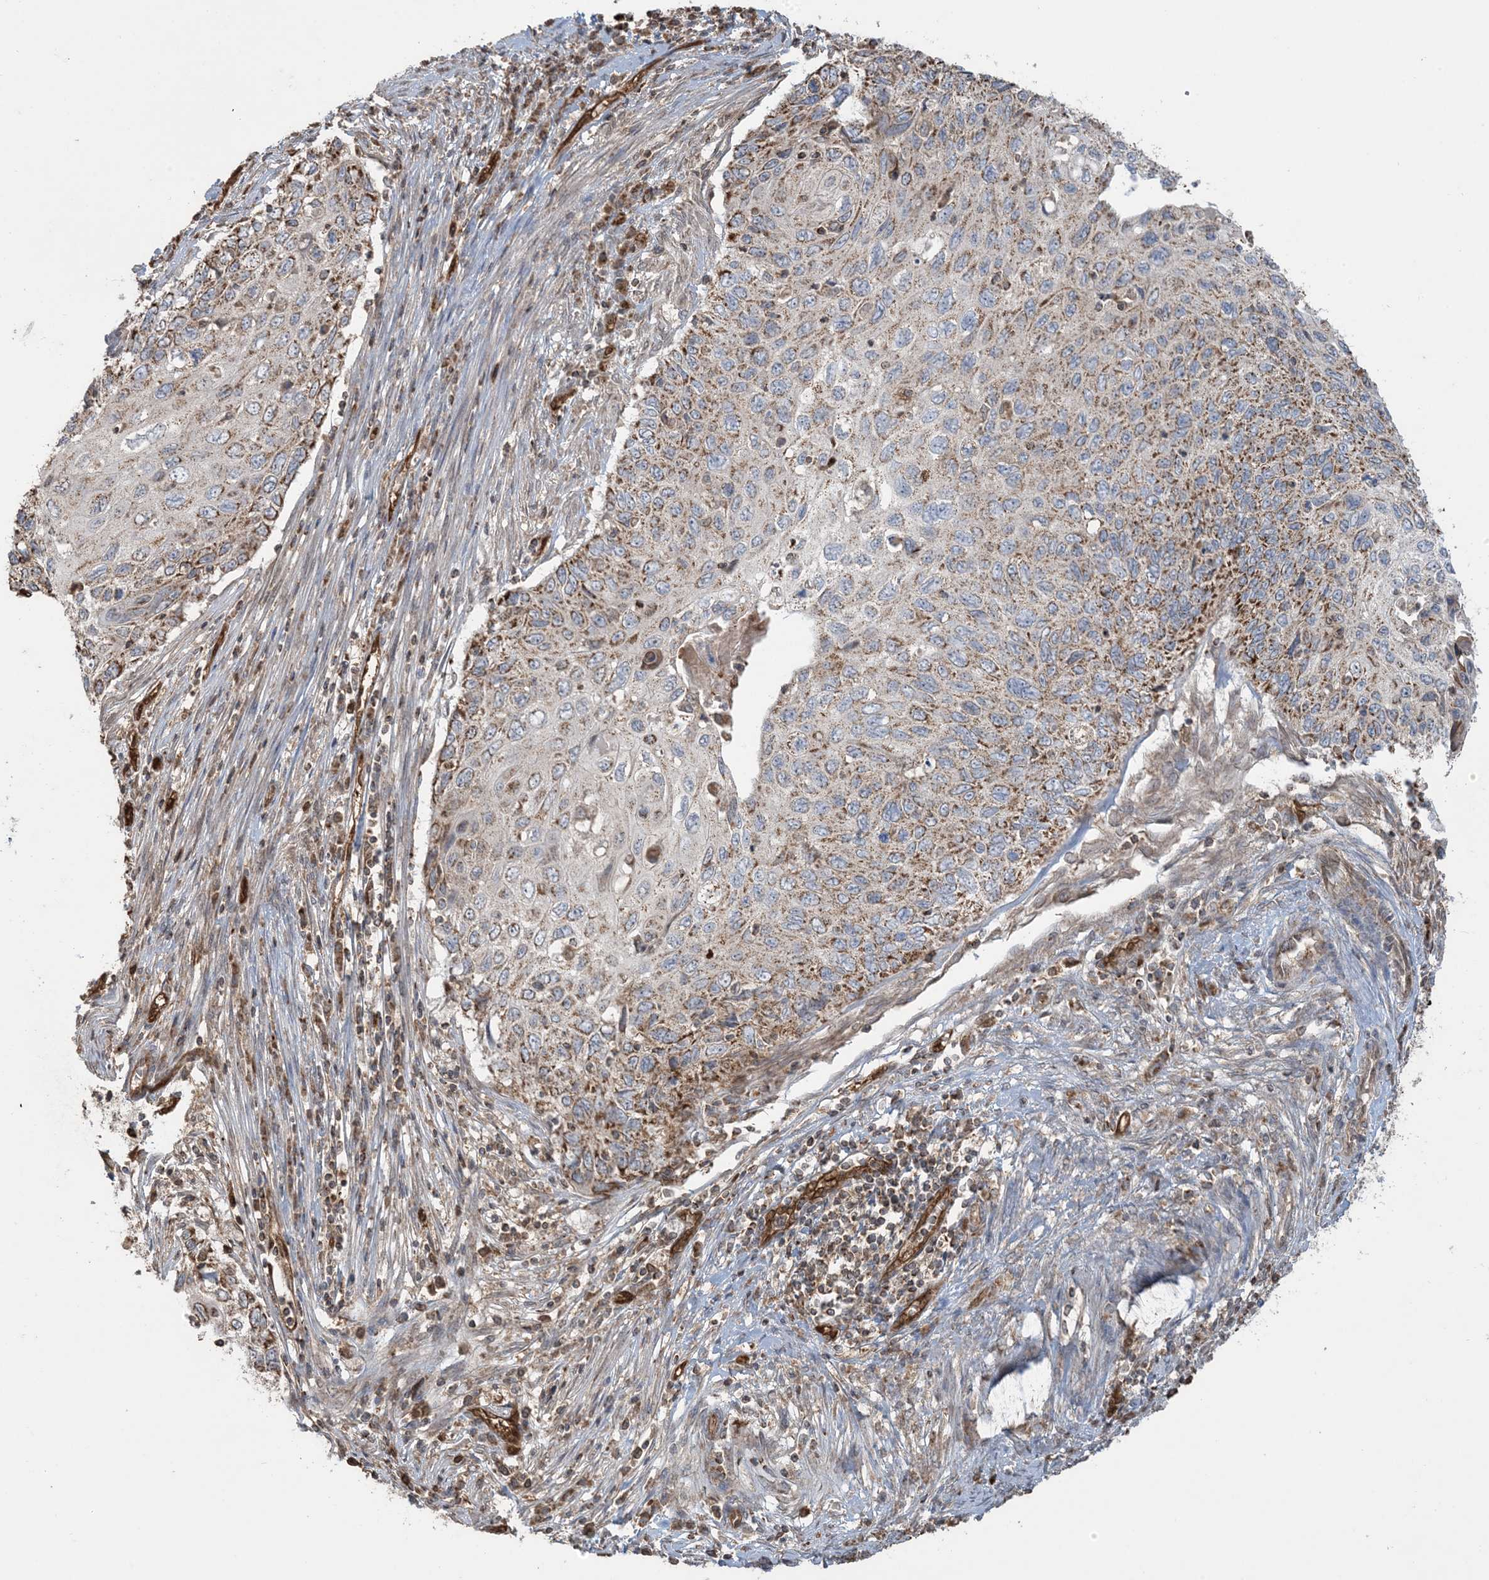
{"staining": {"intensity": "moderate", "quantity": ">75%", "location": "cytoplasmic/membranous"}, "tissue": "cervical cancer", "cell_type": "Tumor cells", "image_type": "cancer", "snomed": [{"axis": "morphology", "description": "Squamous cell carcinoma, NOS"}, {"axis": "topography", "description": "Cervix"}], "caption": "The immunohistochemical stain shows moderate cytoplasmic/membranous positivity in tumor cells of cervical cancer tissue.", "gene": "PPM1F", "patient": {"sex": "female", "age": 70}}